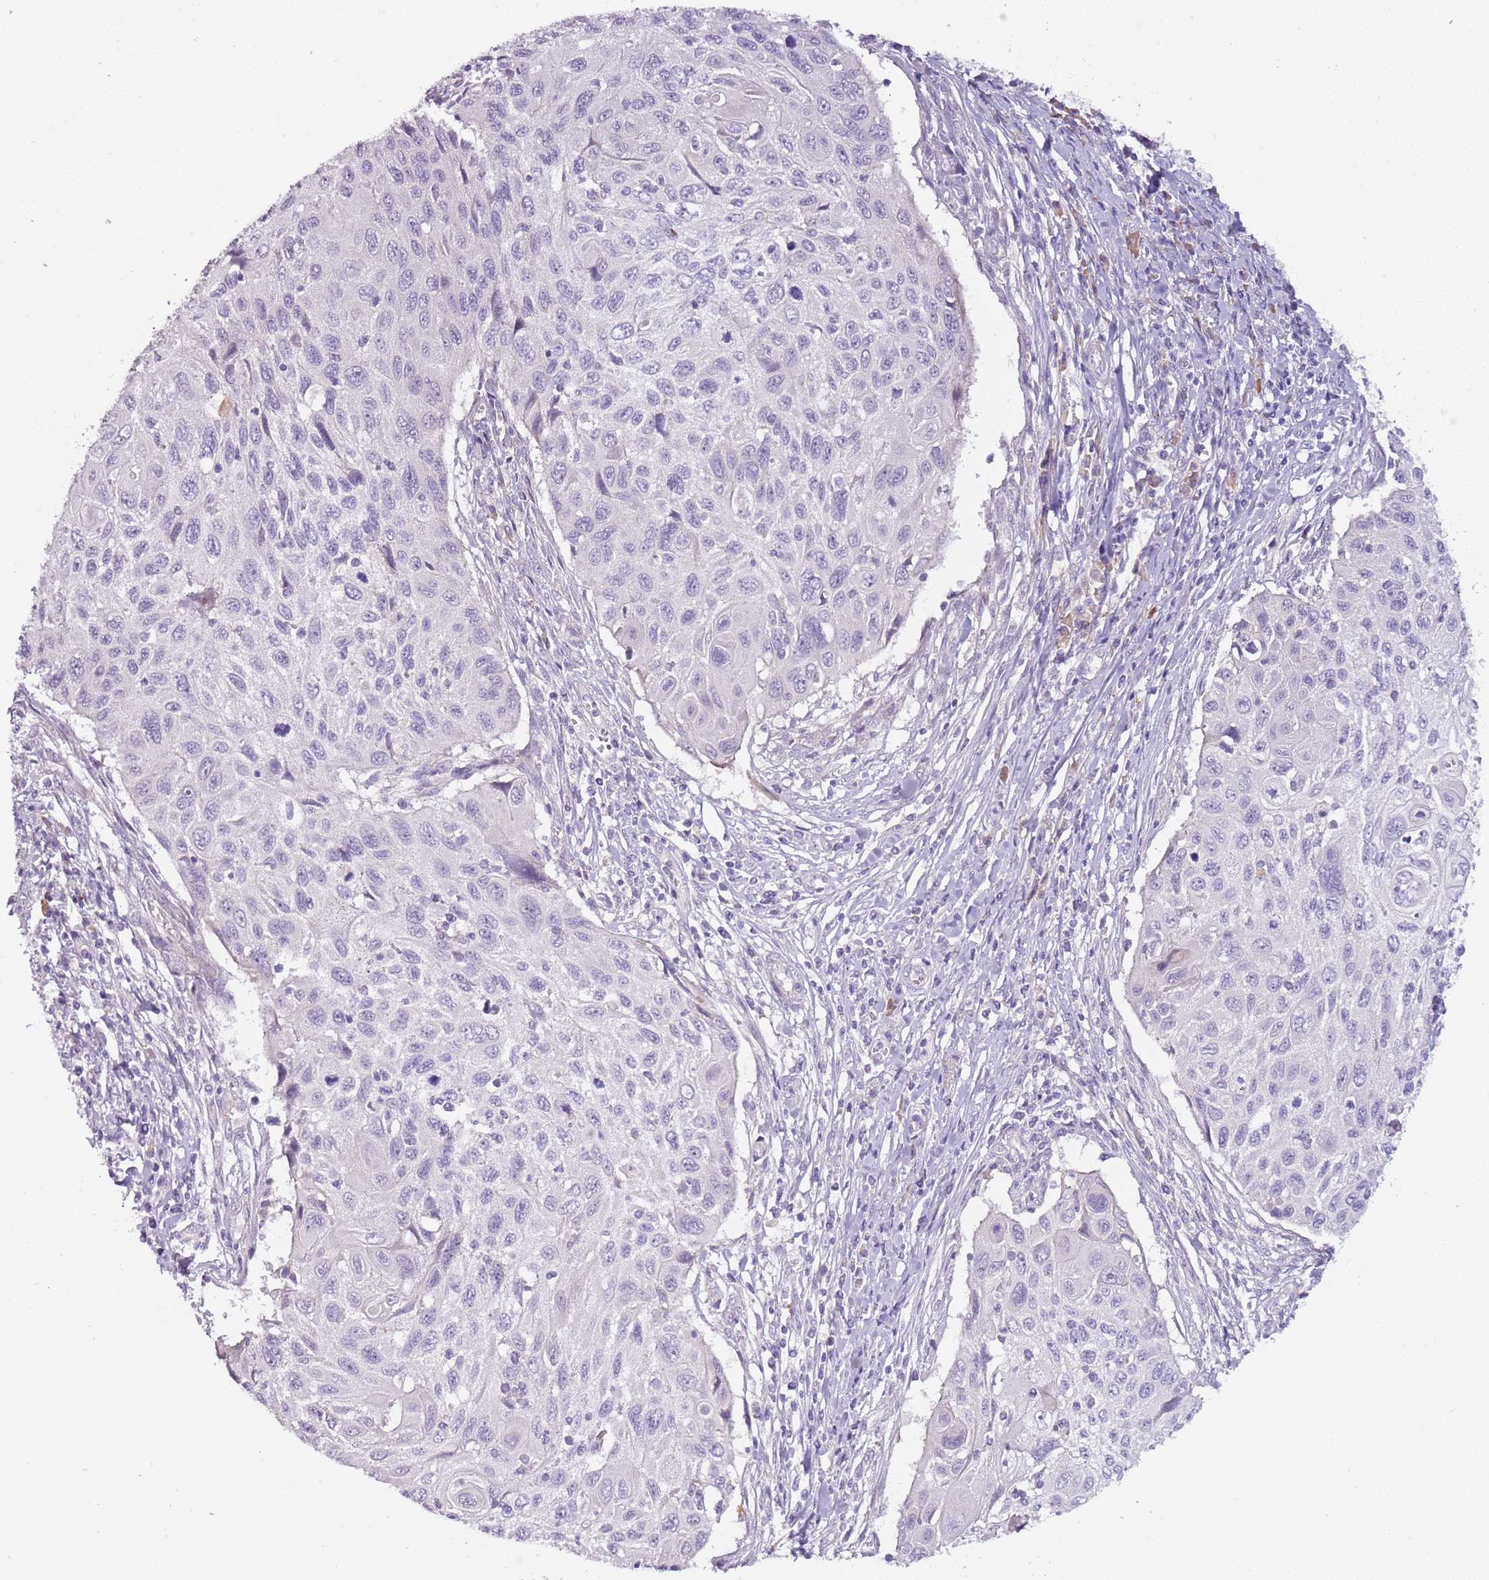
{"staining": {"intensity": "negative", "quantity": "none", "location": "none"}, "tissue": "cervical cancer", "cell_type": "Tumor cells", "image_type": "cancer", "snomed": [{"axis": "morphology", "description": "Squamous cell carcinoma, NOS"}, {"axis": "topography", "description": "Cervix"}], "caption": "The histopathology image reveals no staining of tumor cells in cervical cancer.", "gene": "NKX2-3", "patient": {"sex": "female", "age": 70}}